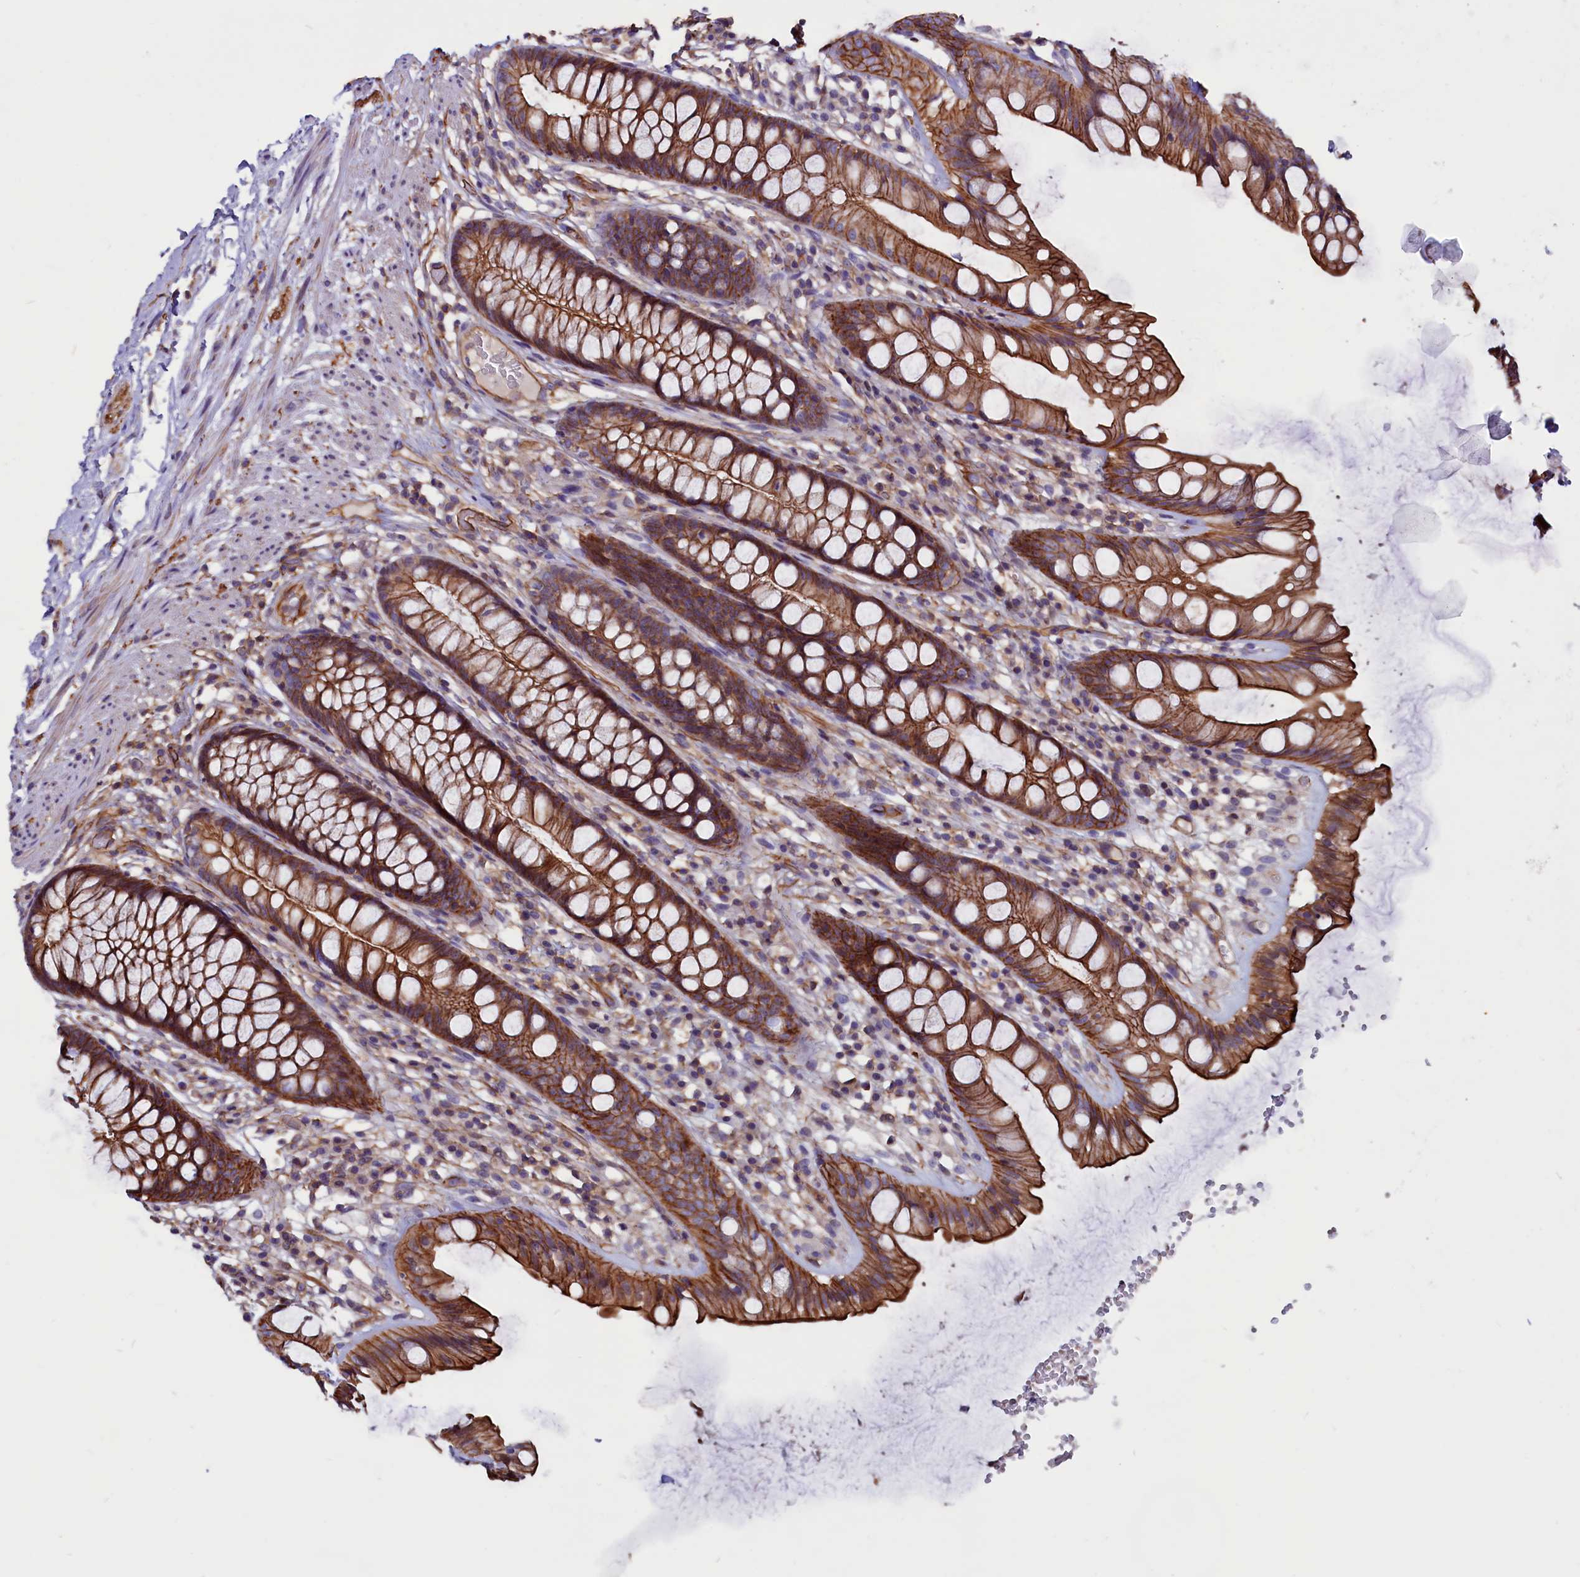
{"staining": {"intensity": "moderate", "quantity": ">75%", "location": "cytoplasmic/membranous"}, "tissue": "rectum", "cell_type": "Glandular cells", "image_type": "normal", "snomed": [{"axis": "morphology", "description": "Normal tissue, NOS"}, {"axis": "topography", "description": "Rectum"}], "caption": "Brown immunohistochemical staining in normal human rectum displays moderate cytoplasmic/membranous staining in about >75% of glandular cells.", "gene": "ZNF749", "patient": {"sex": "male", "age": 74}}